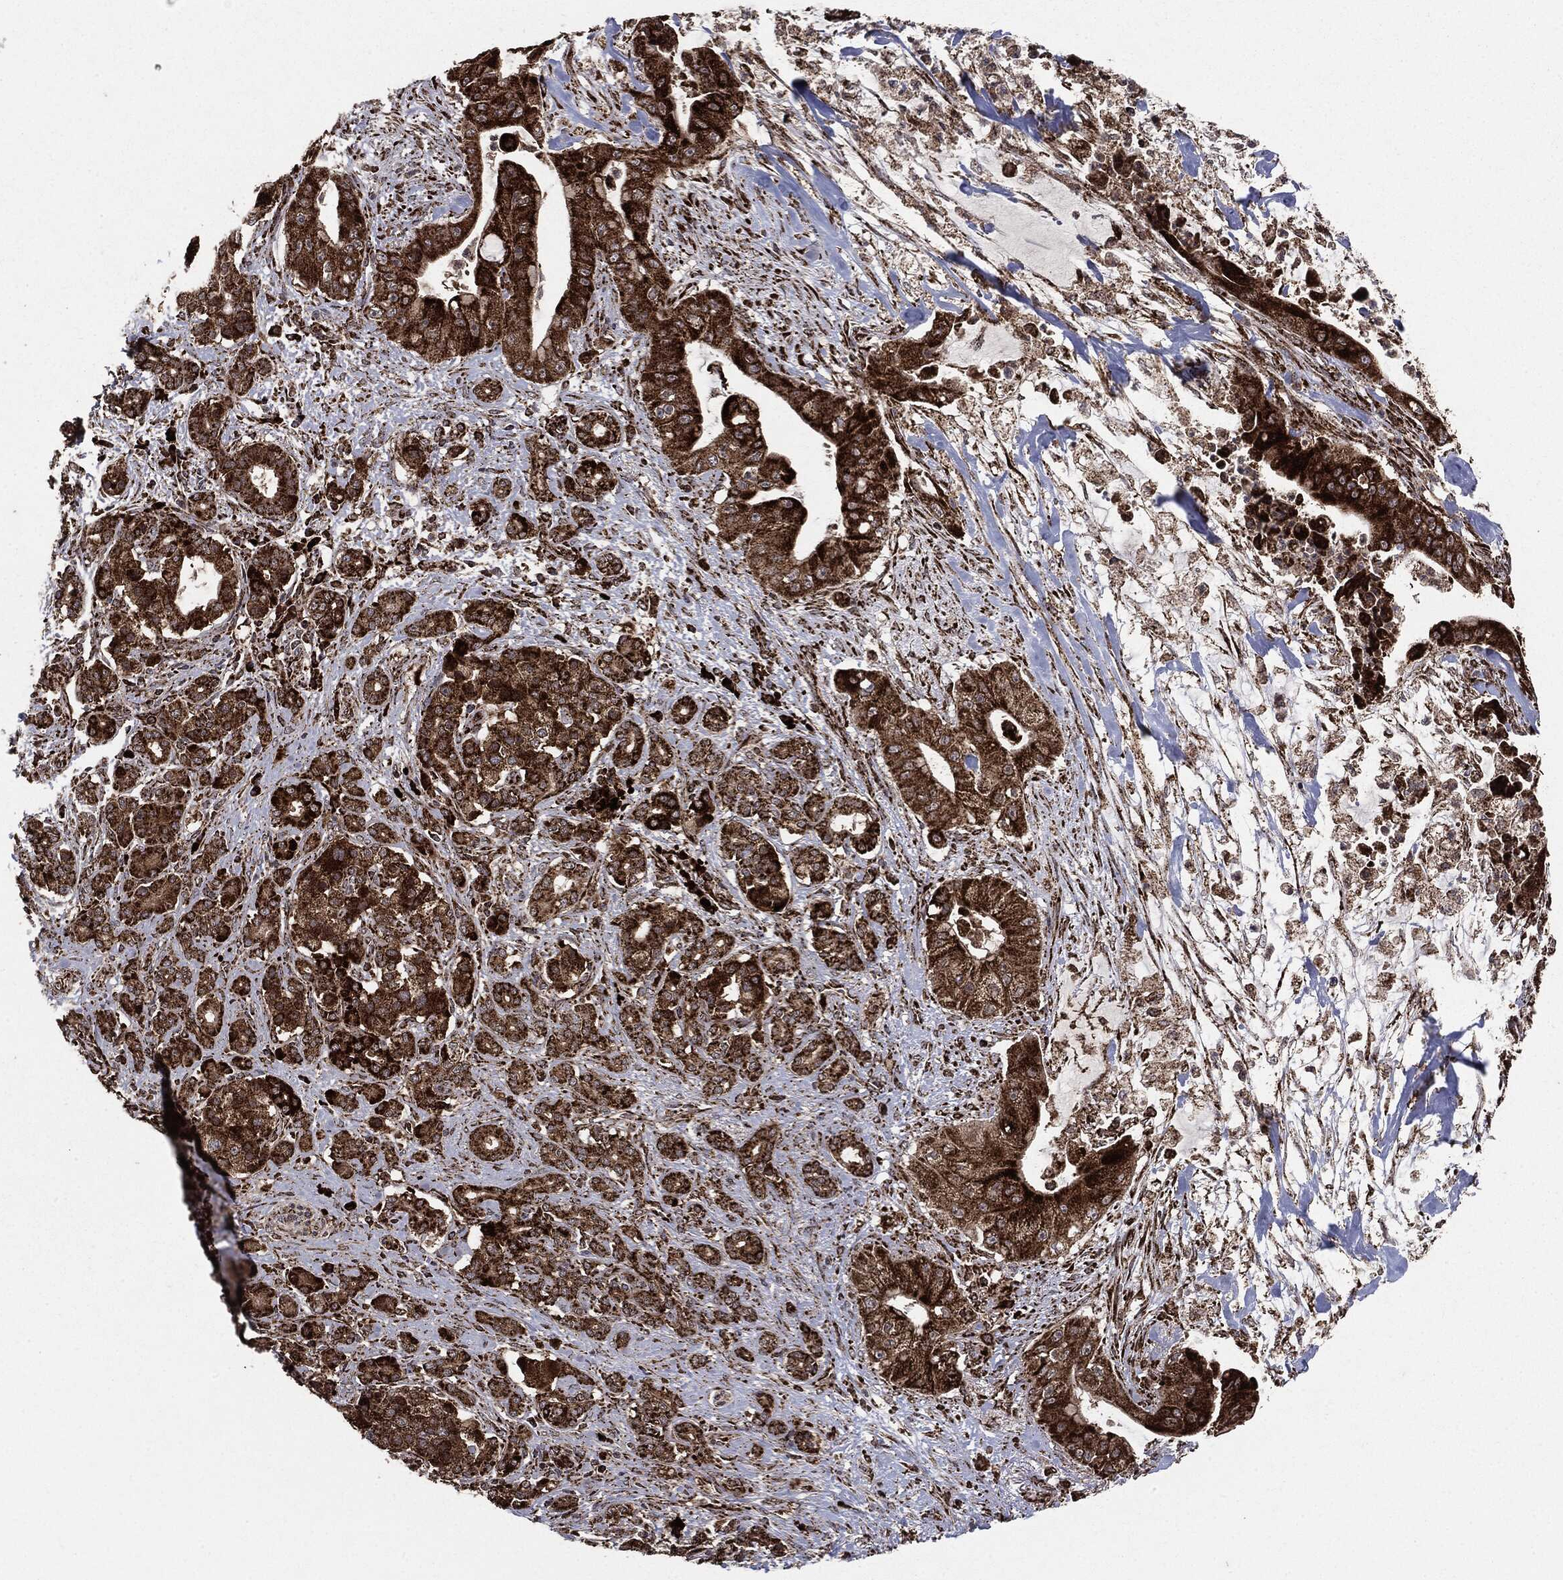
{"staining": {"intensity": "strong", "quantity": ">75%", "location": "cytoplasmic/membranous"}, "tissue": "pancreatic cancer", "cell_type": "Tumor cells", "image_type": "cancer", "snomed": [{"axis": "morphology", "description": "Normal tissue, NOS"}, {"axis": "morphology", "description": "Inflammation, NOS"}, {"axis": "morphology", "description": "Adenocarcinoma, NOS"}, {"axis": "topography", "description": "Pancreas"}], "caption": "An immunohistochemistry histopathology image of neoplastic tissue is shown. Protein staining in brown labels strong cytoplasmic/membranous positivity in adenocarcinoma (pancreatic) within tumor cells.", "gene": "MAP2K1", "patient": {"sex": "male", "age": 57}}